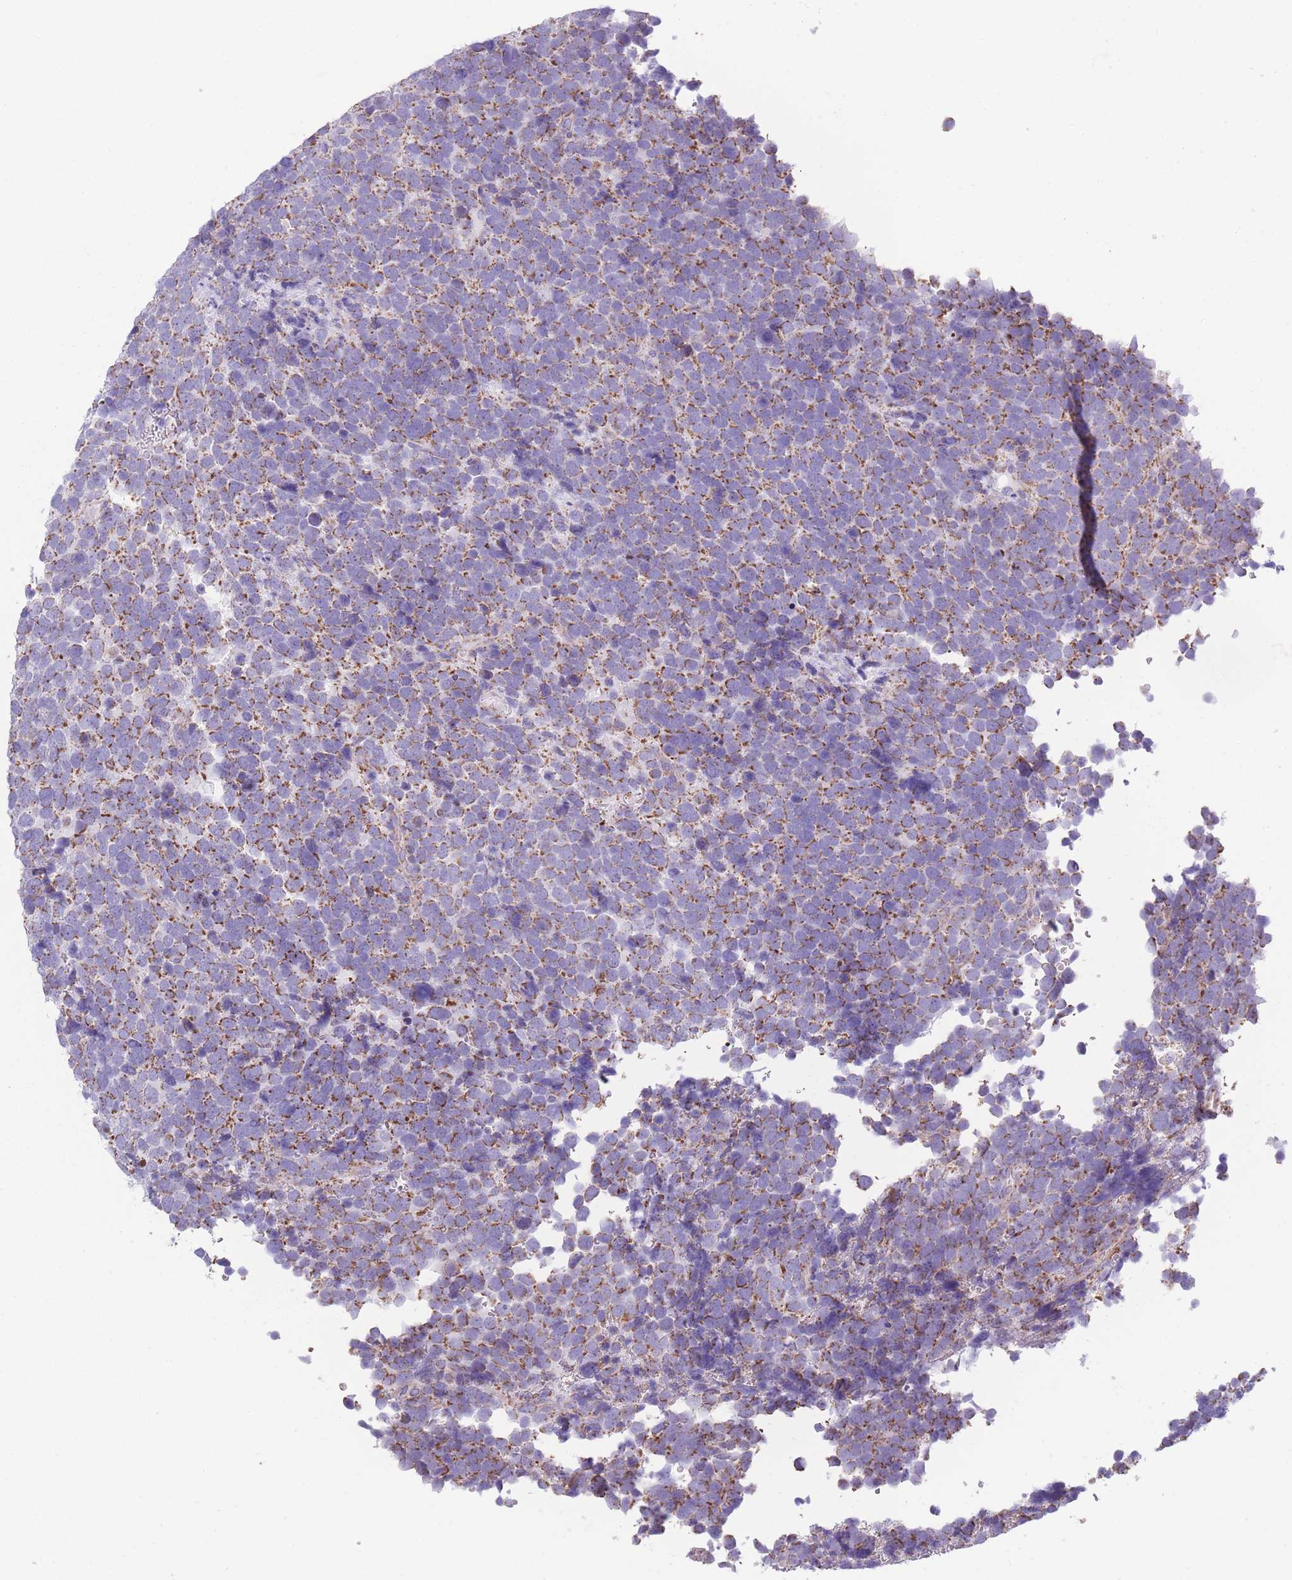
{"staining": {"intensity": "moderate", "quantity": "25%-75%", "location": "cytoplasmic/membranous"}, "tissue": "urothelial cancer", "cell_type": "Tumor cells", "image_type": "cancer", "snomed": [{"axis": "morphology", "description": "Urothelial carcinoma, High grade"}, {"axis": "topography", "description": "Urinary bladder"}], "caption": "A medium amount of moderate cytoplasmic/membranous staining is present in about 25%-75% of tumor cells in urothelial cancer tissue.", "gene": "PDHA1", "patient": {"sex": "female", "age": 82}}